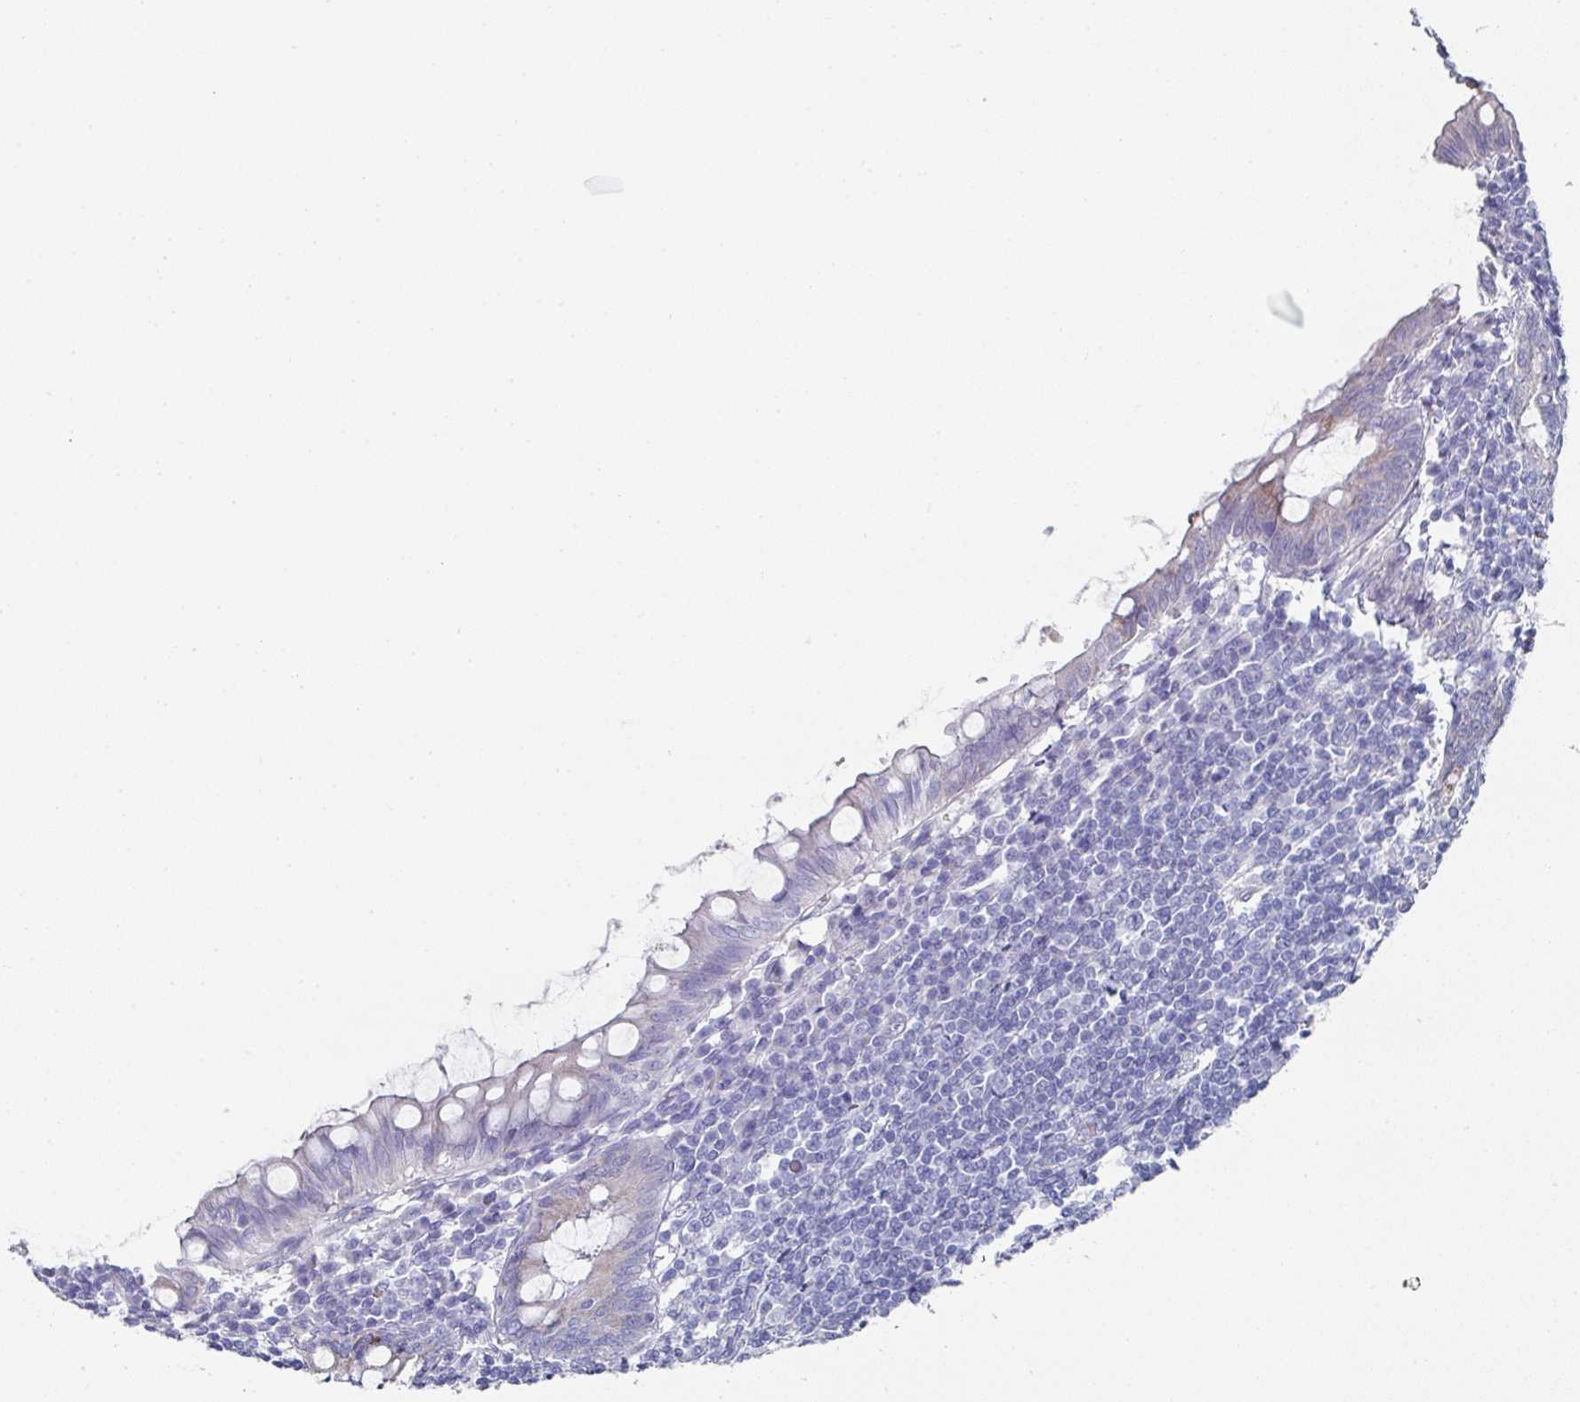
{"staining": {"intensity": "moderate", "quantity": "<25%", "location": "cytoplasmic/membranous"}, "tissue": "appendix", "cell_type": "Glandular cells", "image_type": "normal", "snomed": [{"axis": "morphology", "description": "Normal tissue, NOS"}, {"axis": "topography", "description": "Appendix"}], "caption": "Normal appendix exhibits moderate cytoplasmic/membranous expression in about <25% of glandular cells, visualized by immunohistochemistry.", "gene": "SETBP1", "patient": {"sex": "male", "age": 83}}